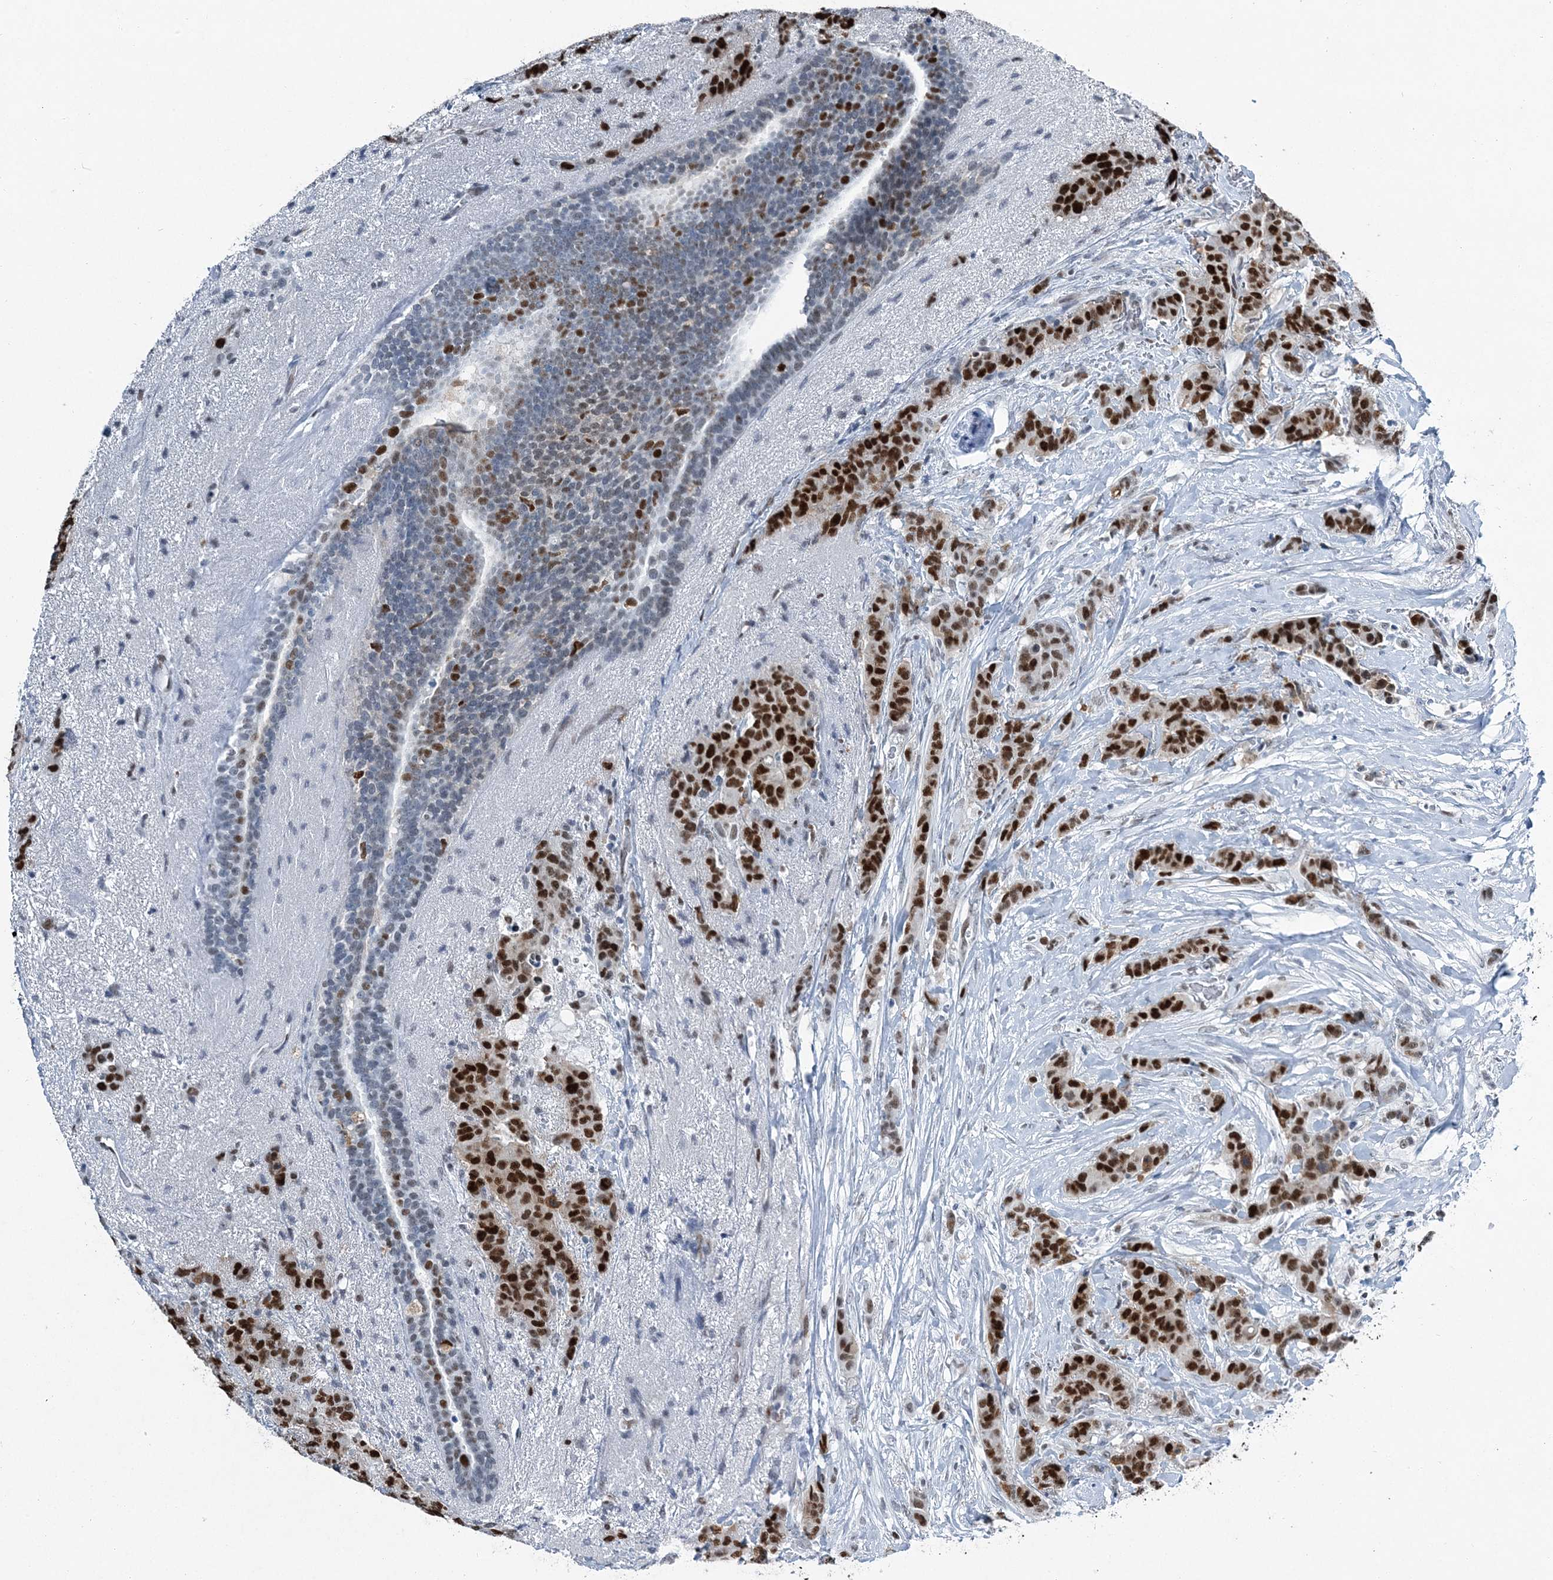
{"staining": {"intensity": "strong", "quantity": "25%-75%", "location": "nuclear"}, "tissue": "breast cancer", "cell_type": "Tumor cells", "image_type": "cancer", "snomed": [{"axis": "morphology", "description": "Duct carcinoma"}, {"axis": "topography", "description": "Breast"}], "caption": "Breast intraductal carcinoma stained with immunohistochemistry shows strong nuclear staining in about 25%-75% of tumor cells.", "gene": "HAT1", "patient": {"sex": "female", "age": 40}}